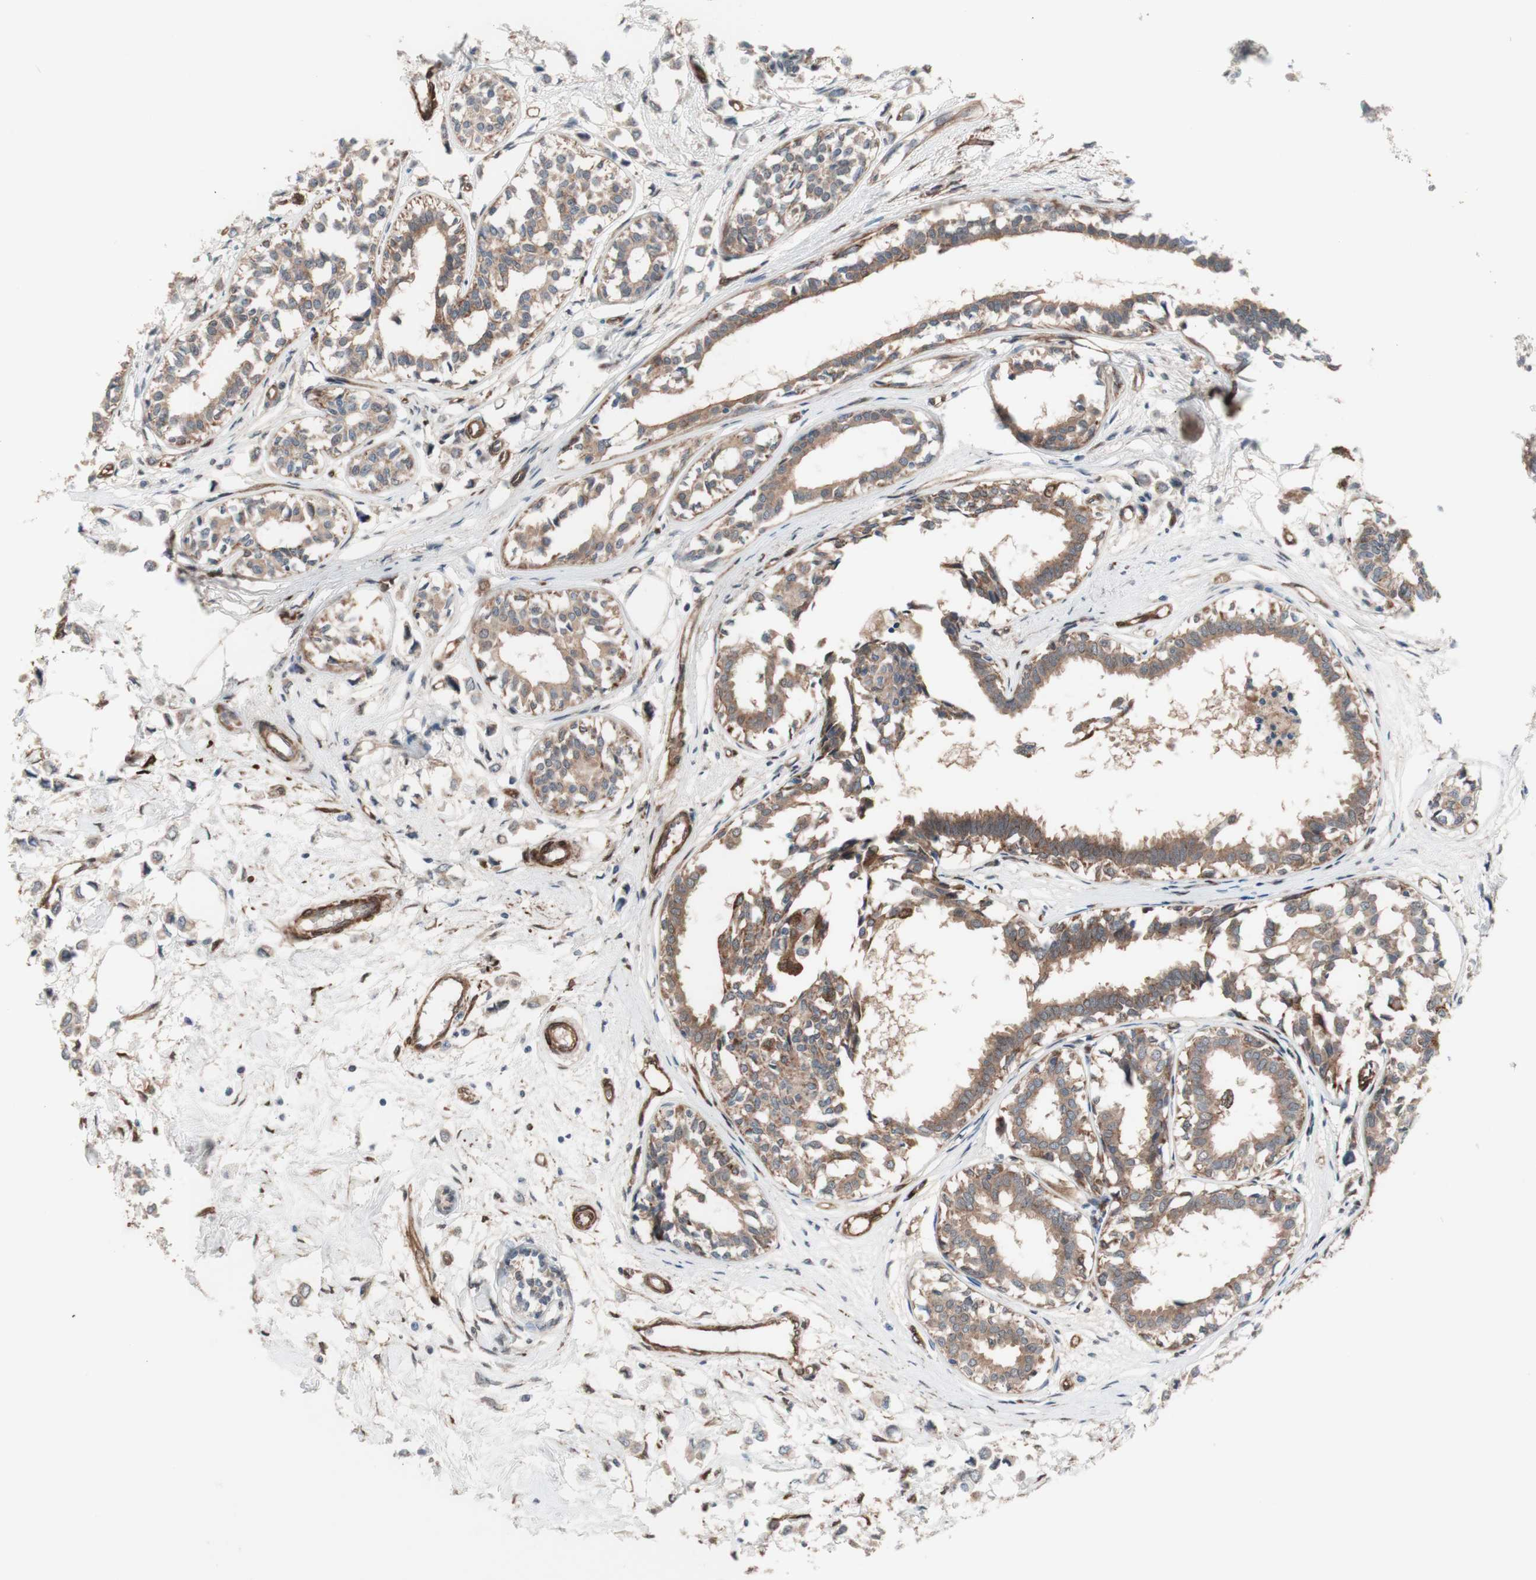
{"staining": {"intensity": "moderate", "quantity": ">75%", "location": "cytoplasmic/membranous"}, "tissue": "breast cancer", "cell_type": "Tumor cells", "image_type": "cancer", "snomed": [{"axis": "morphology", "description": "Lobular carcinoma"}, {"axis": "topography", "description": "Breast"}], "caption": "This micrograph reveals immunohistochemistry (IHC) staining of human breast cancer (lobular carcinoma), with medium moderate cytoplasmic/membranous positivity in about >75% of tumor cells.", "gene": "CNN3", "patient": {"sex": "female", "age": 51}}